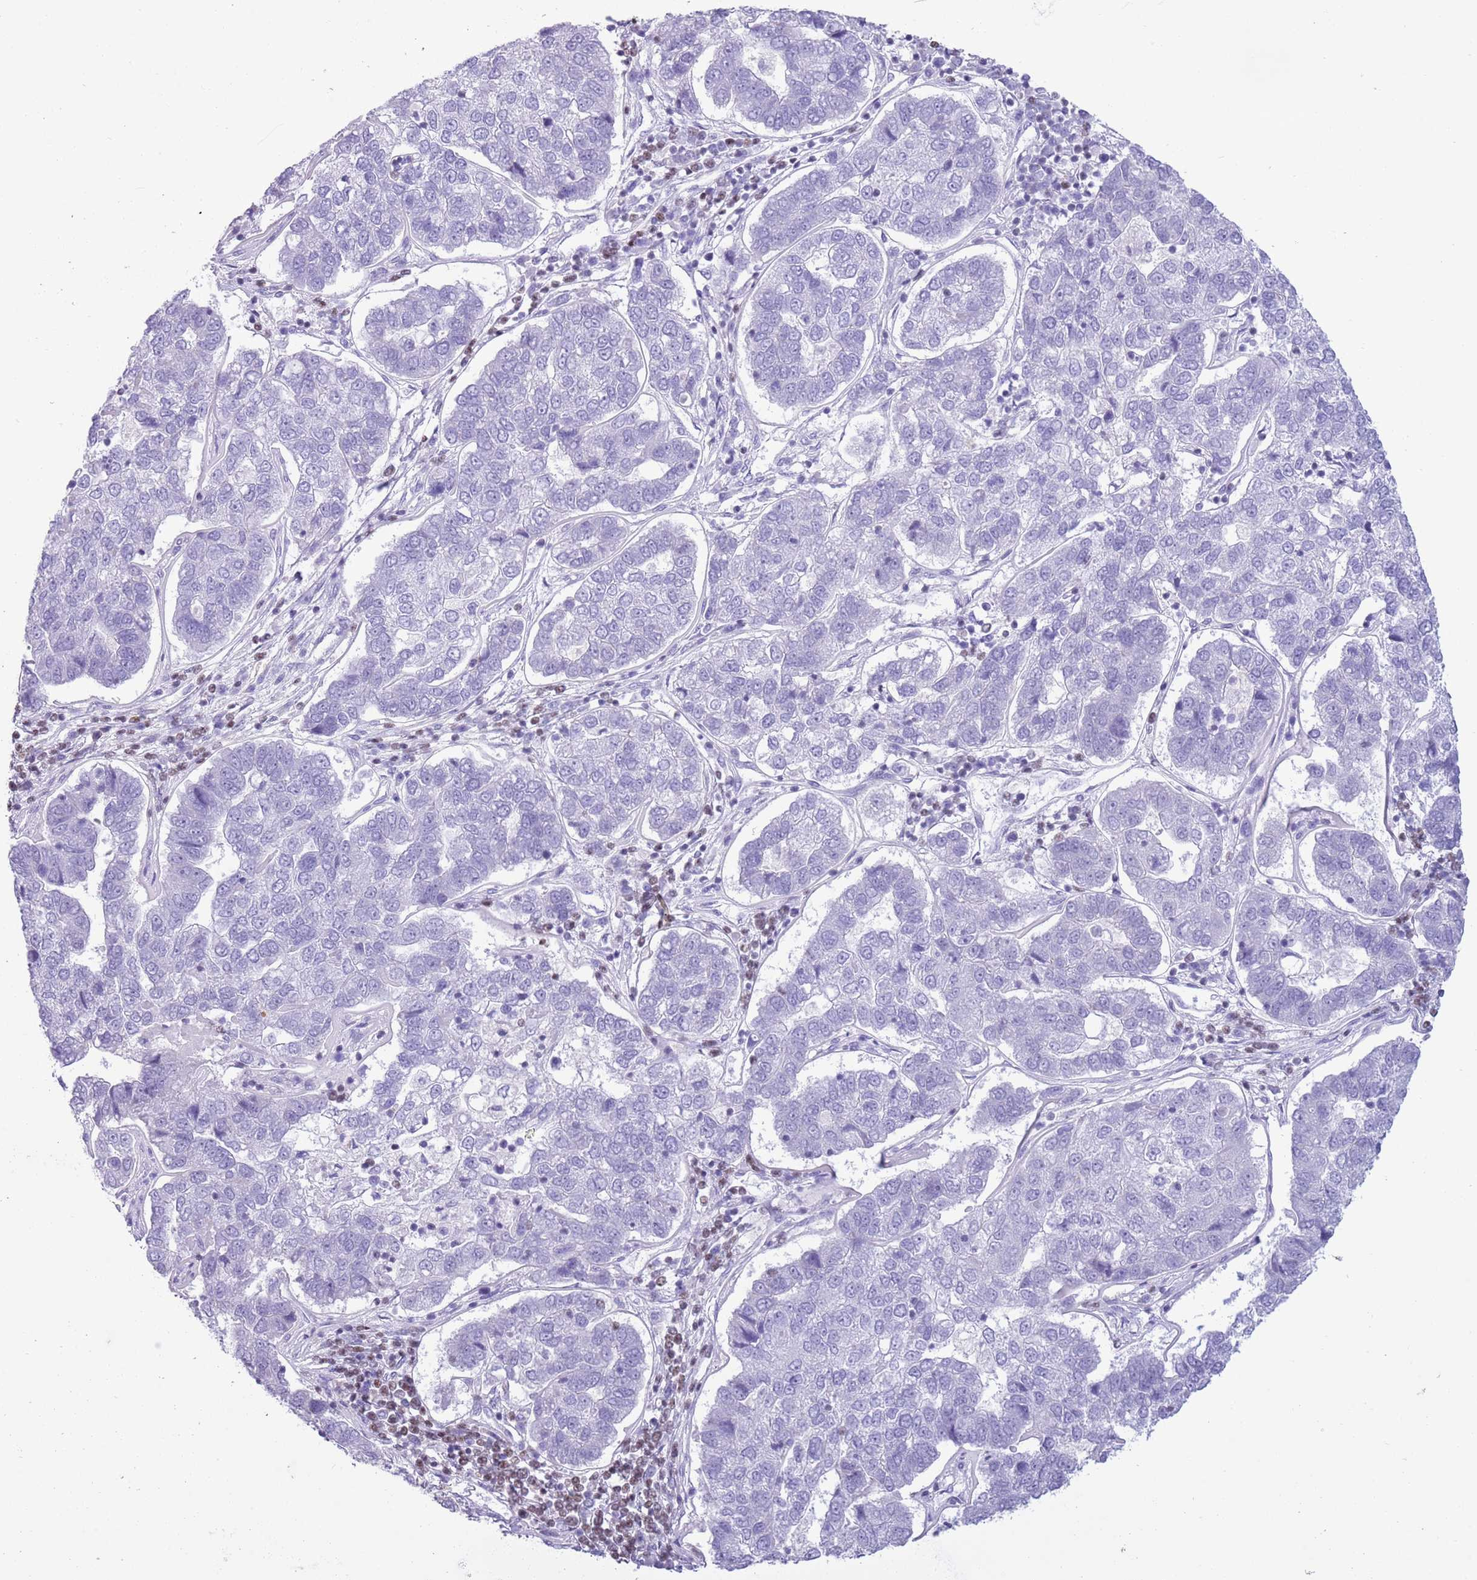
{"staining": {"intensity": "negative", "quantity": "none", "location": "none"}, "tissue": "pancreatic cancer", "cell_type": "Tumor cells", "image_type": "cancer", "snomed": [{"axis": "morphology", "description": "Adenocarcinoma, NOS"}, {"axis": "topography", "description": "Pancreas"}], "caption": "Tumor cells are negative for protein expression in human adenocarcinoma (pancreatic). (DAB (3,3'-diaminobenzidine) immunohistochemistry (IHC) with hematoxylin counter stain).", "gene": "BCL11B", "patient": {"sex": "female", "age": 61}}